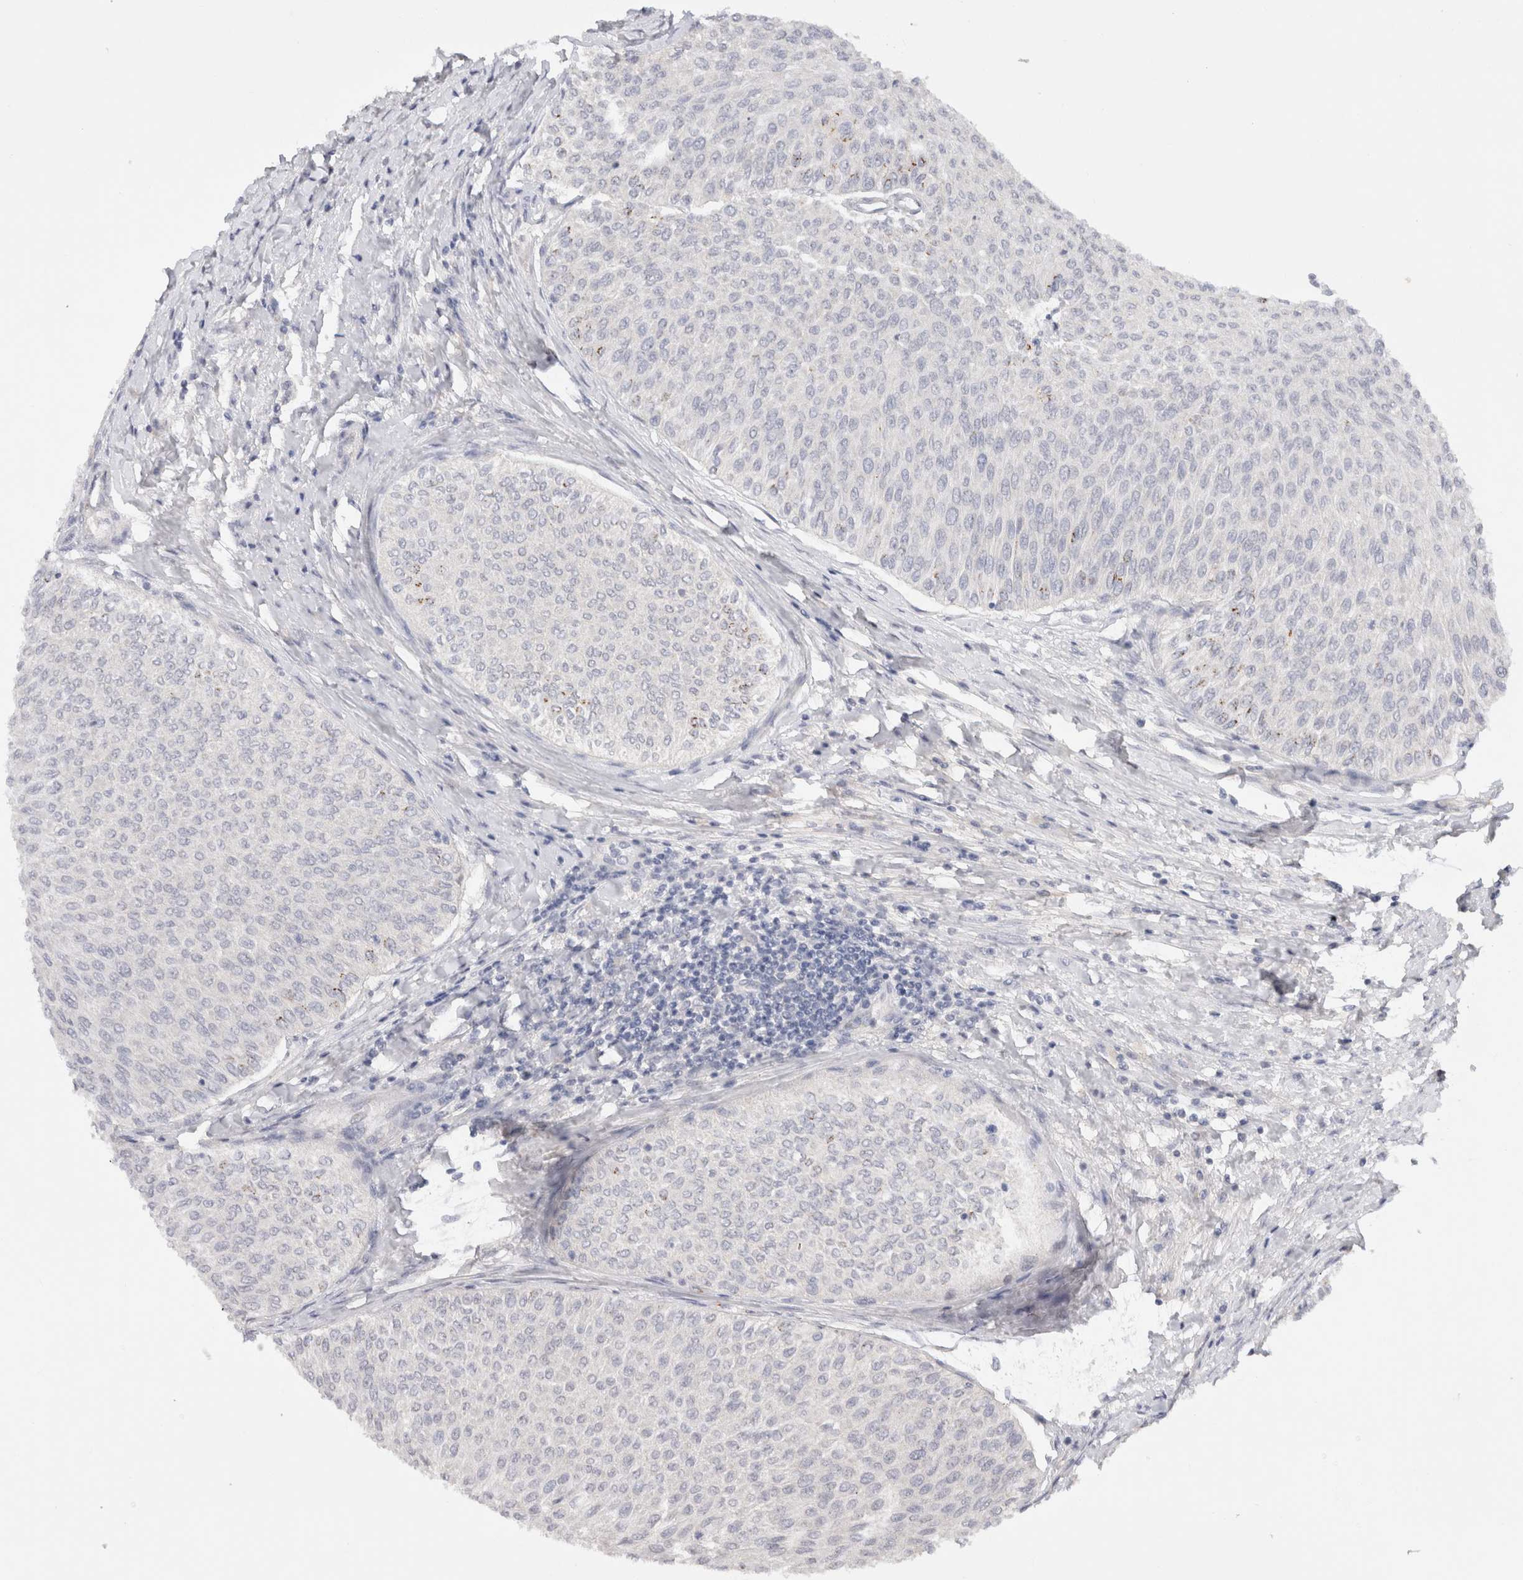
{"staining": {"intensity": "negative", "quantity": "none", "location": "none"}, "tissue": "urothelial cancer", "cell_type": "Tumor cells", "image_type": "cancer", "snomed": [{"axis": "morphology", "description": "Urothelial carcinoma, Low grade"}, {"axis": "topography", "description": "Urinary bladder"}], "caption": "Tumor cells show no significant protein positivity in low-grade urothelial carcinoma.", "gene": "CHRM4", "patient": {"sex": "male", "age": 78}}